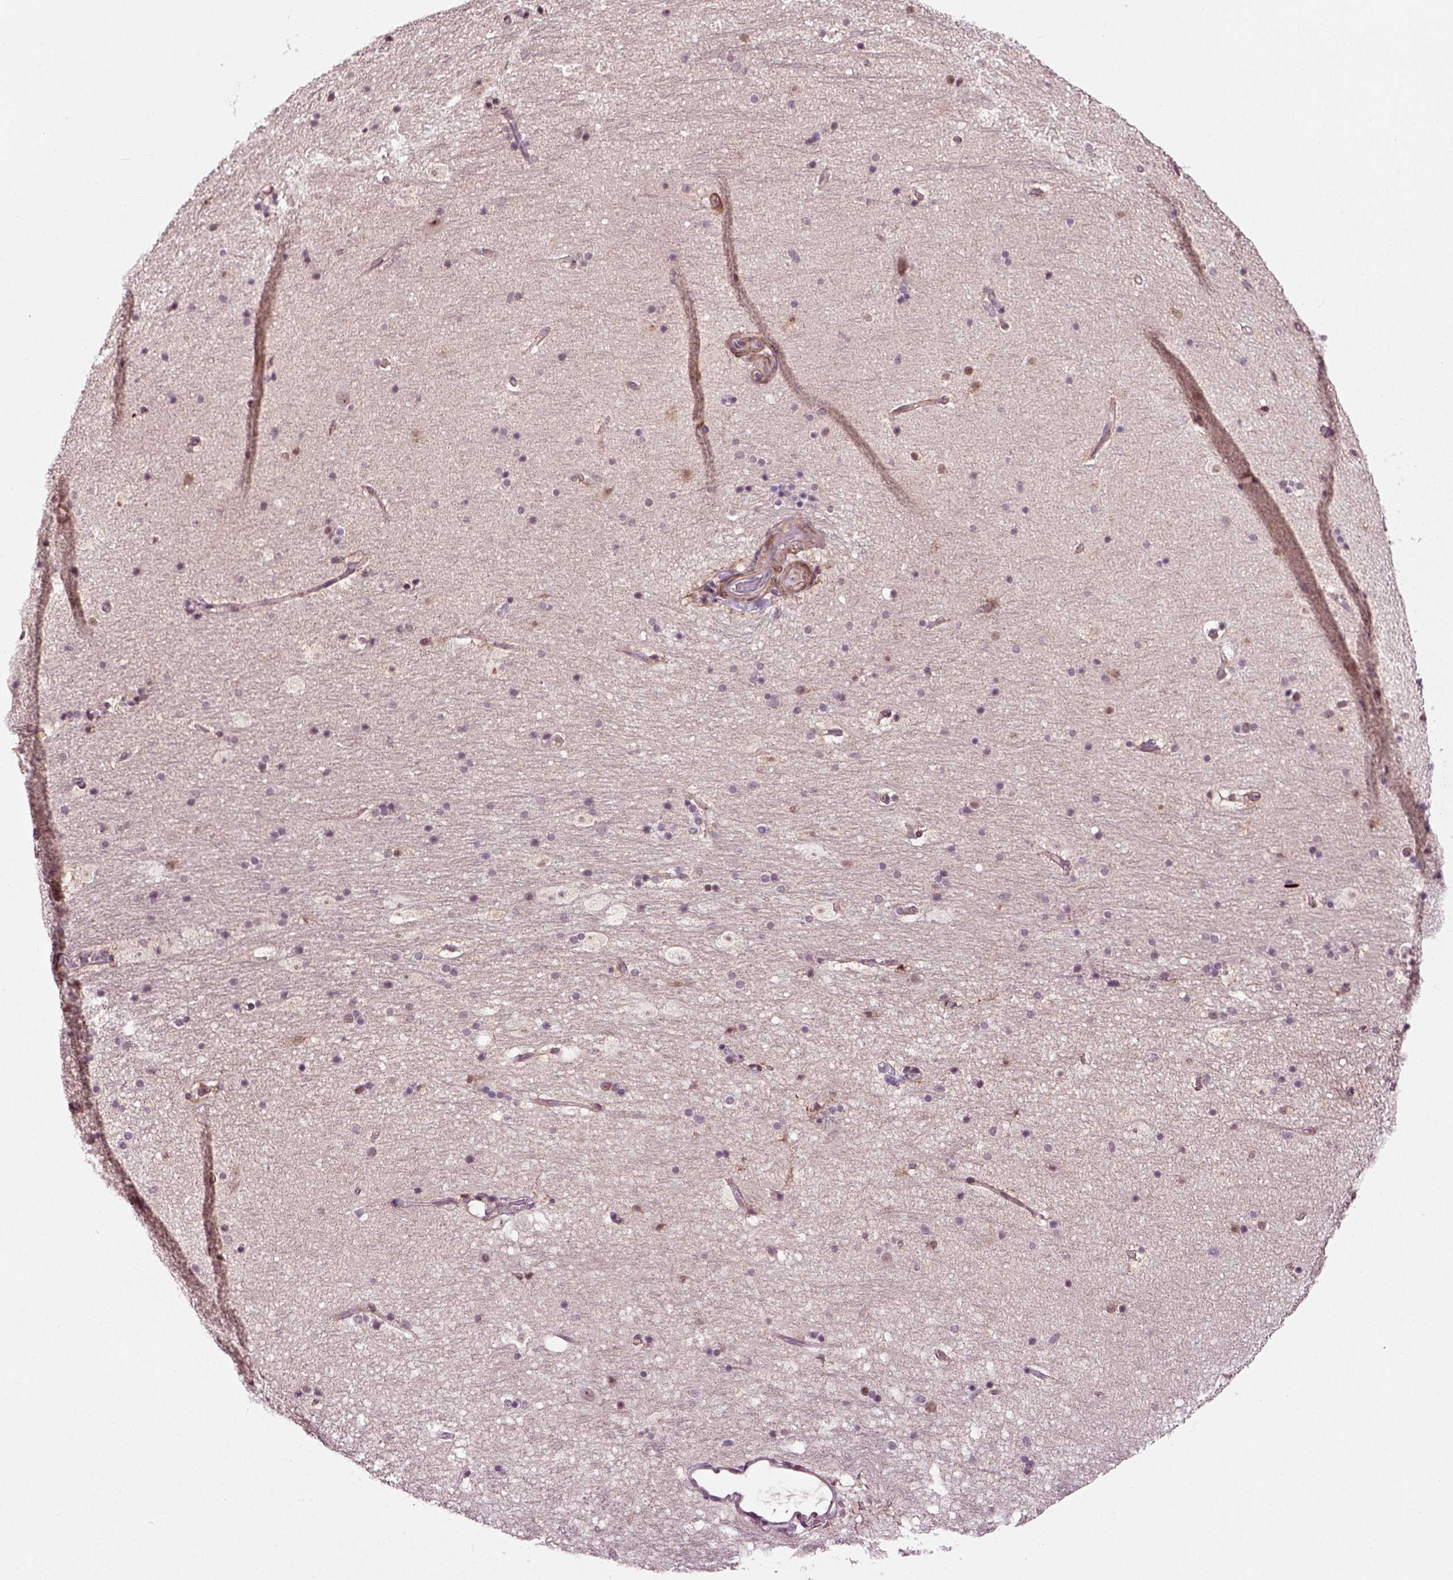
{"staining": {"intensity": "weak", "quantity": "<25%", "location": "nuclear"}, "tissue": "hippocampus", "cell_type": "Glial cells", "image_type": "normal", "snomed": [{"axis": "morphology", "description": "Normal tissue, NOS"}, {"axis": "topography", "description": "Hippocampus"}], "caption": "The IHC photomicrograph has no significant staining in glial cells of hippocampus.", "gene": "KNSTRN", "patient": {"sex": "male", "age": 51}}